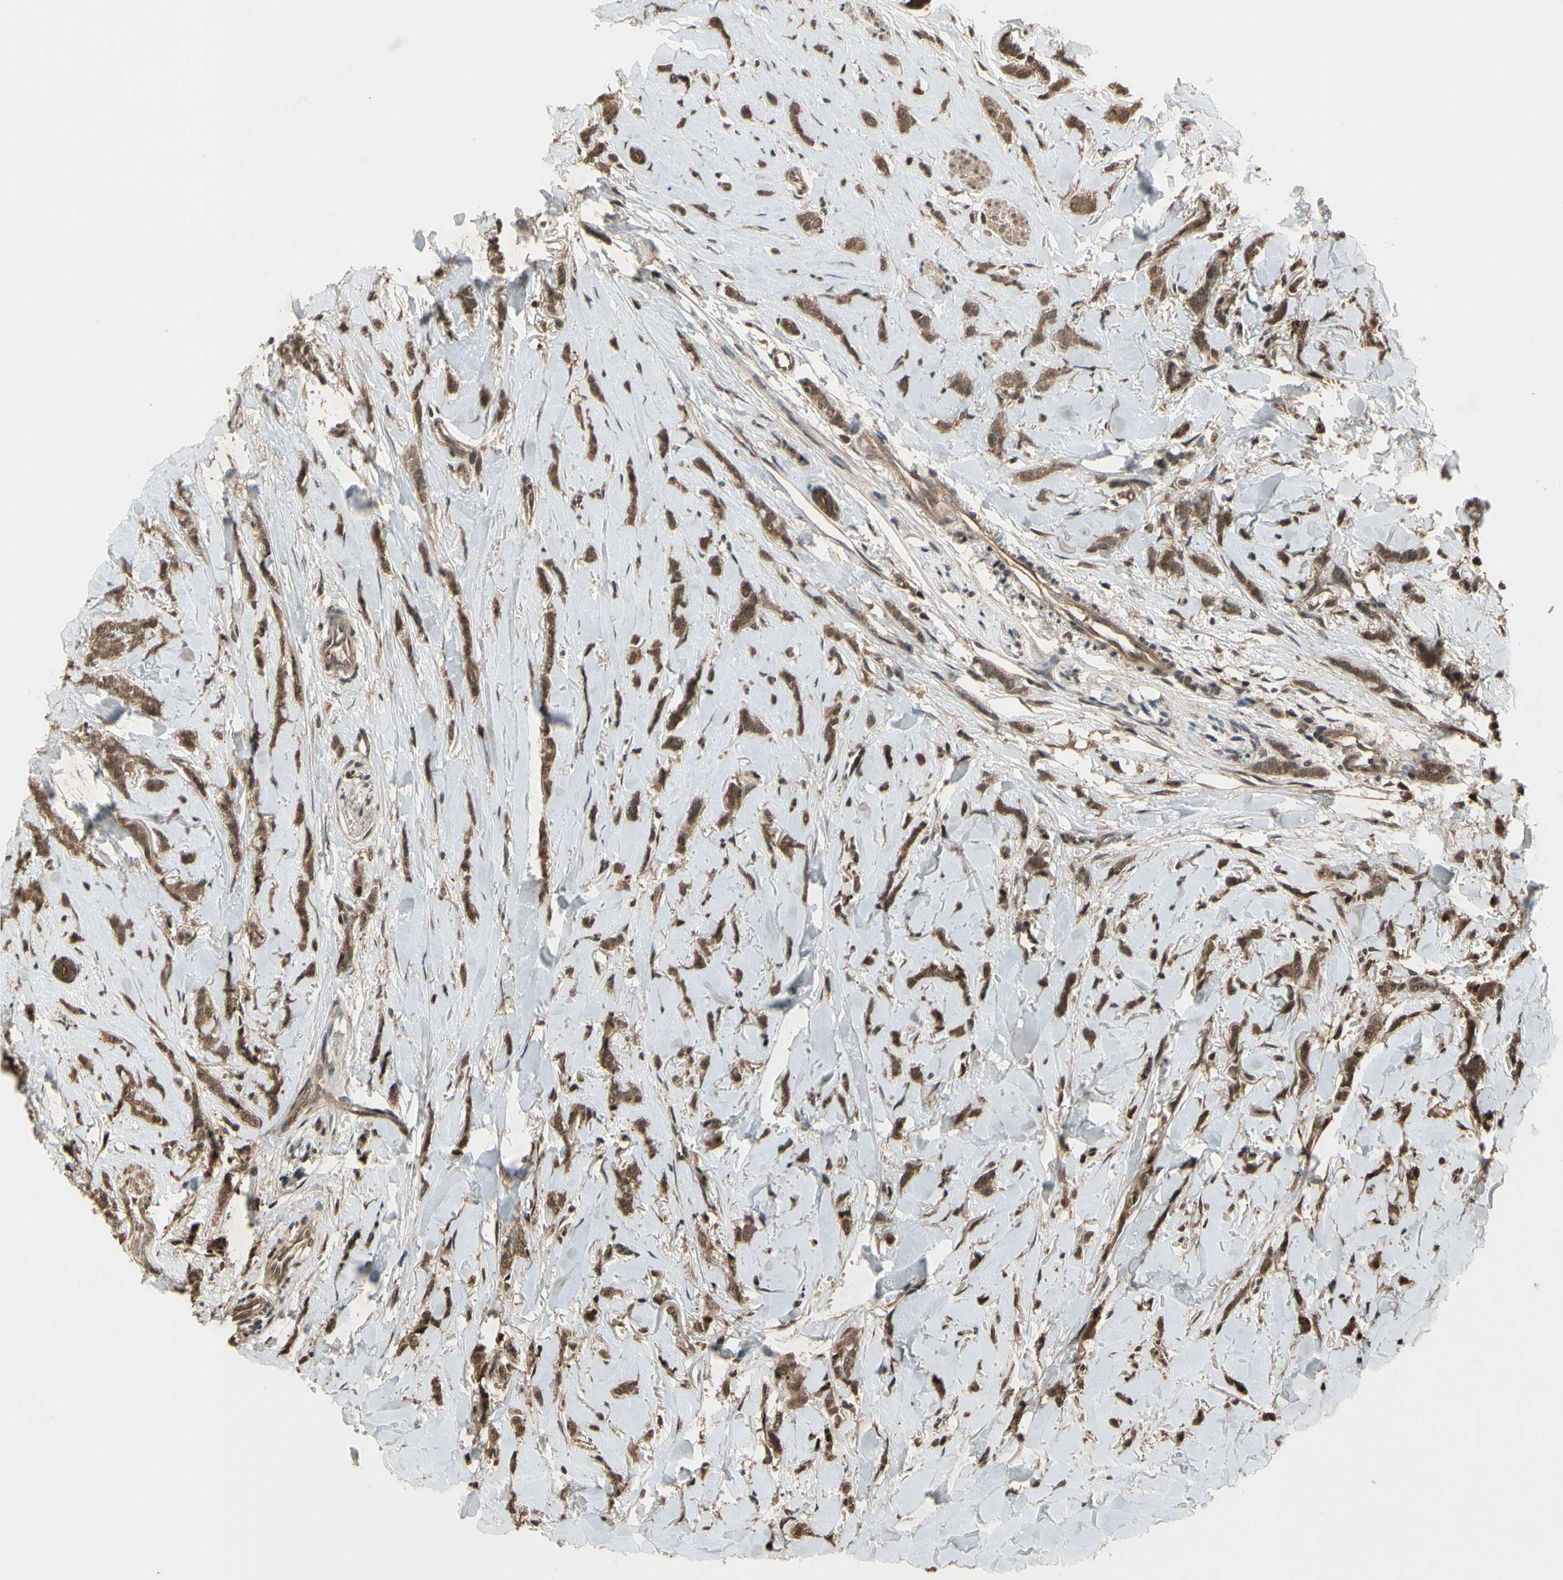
{"staining": {"intensity": "strong", "quantity": ">75%", "location": "cytoplasmic/membranous"}, "tissue": "breast cancer", "cell_type": "Tumor cells", "image_type": "cancer", "snomed": [{"axis": "morphology", "description": "Lobular carcinoma"}, {"axis": "topography", "description": "Skin"}, {"axis": "topography", "description": "Breast"}], "caption": "Breast cancer tissue exhibits strong cytoplasmic/membranous expression in approximately >75% of tumor cells, visualized by immunohistochemistry.", "gene": "TMEM230", "patient": {"sex": "female", "age": 46}}